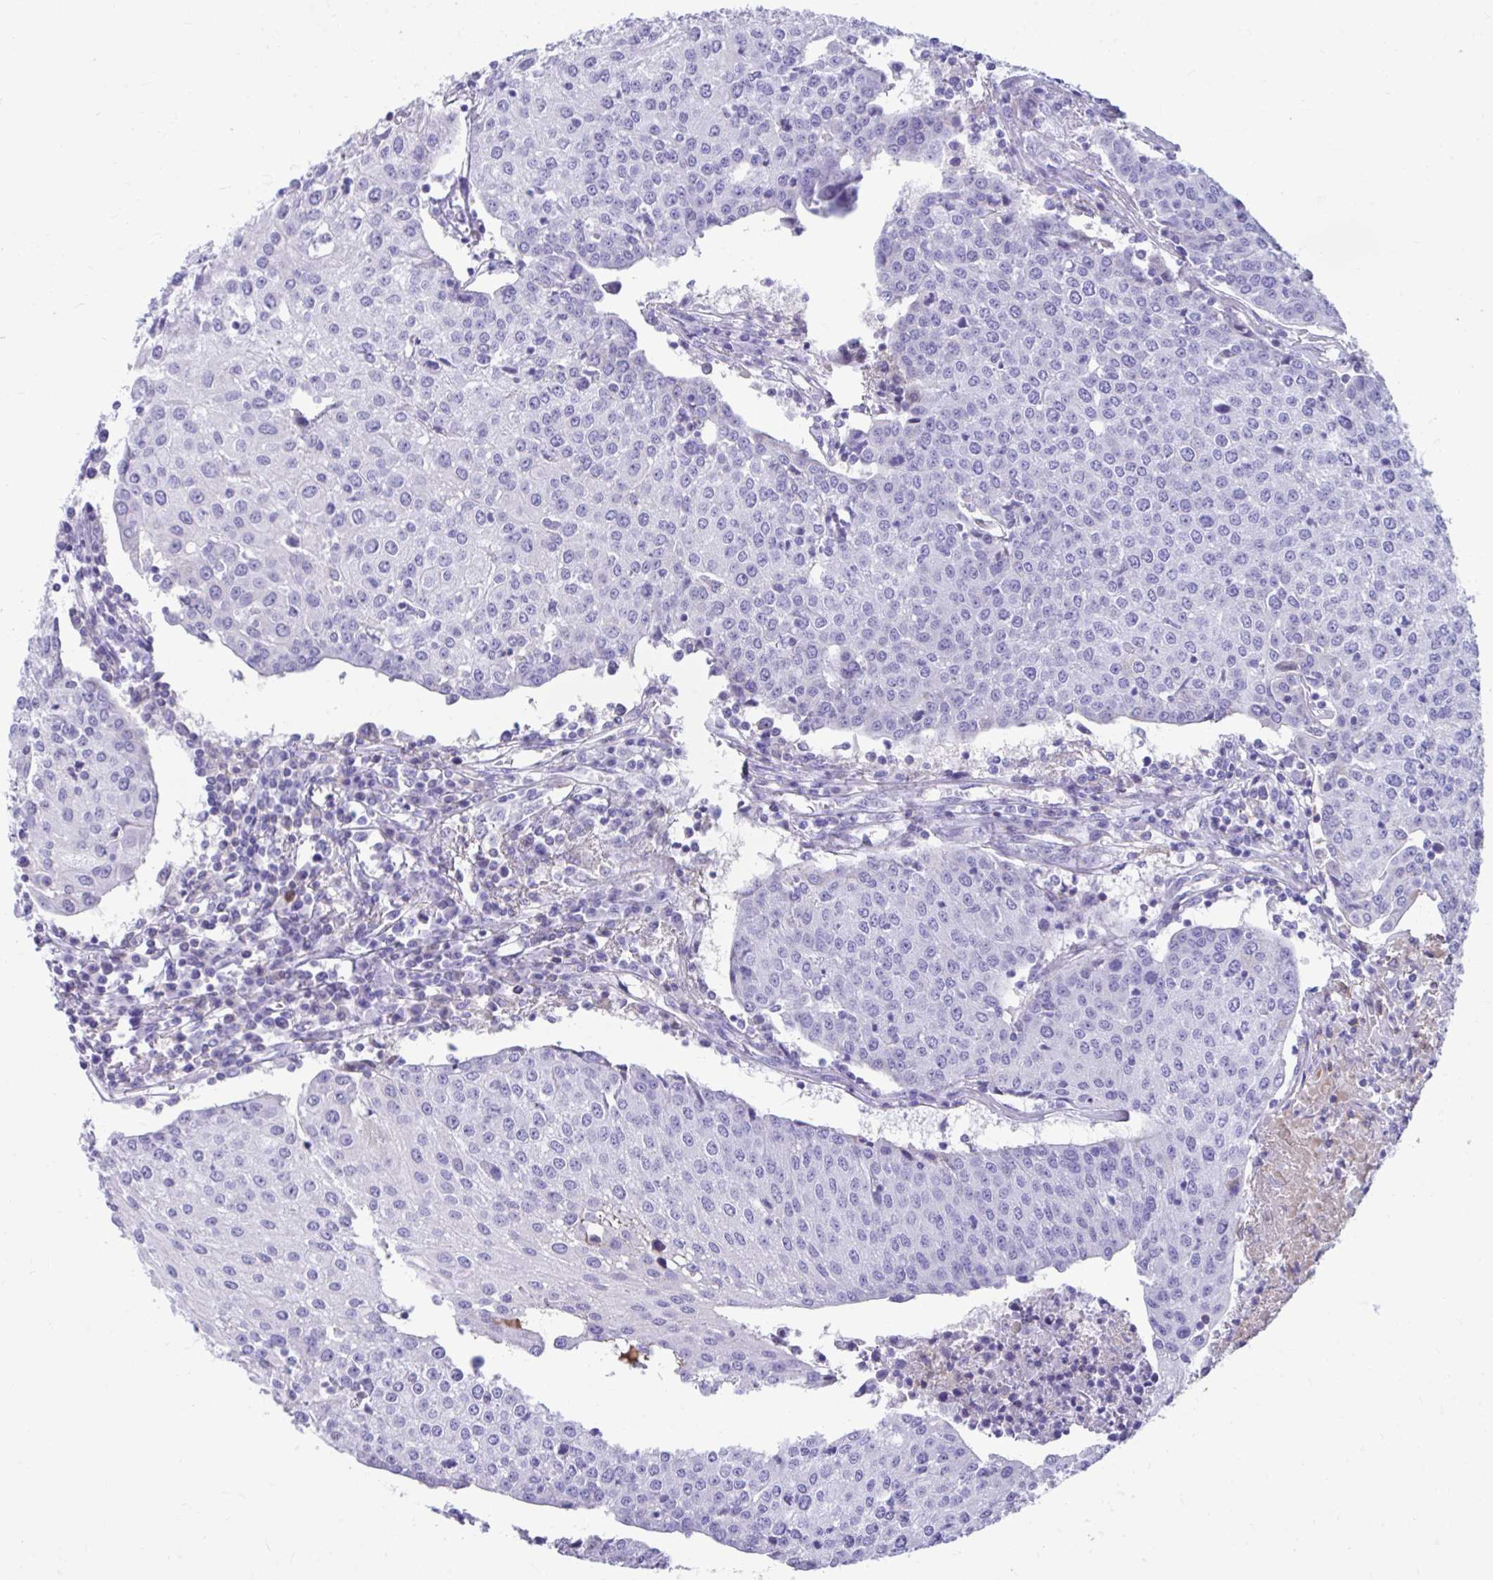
{"staining": {"intensity": "negative", "quantity": "none", "location": "none"}, "tissue": "urothelial cancer", "cell_type": "Tumor cells", "image_type": "cancer", "snomed": [{"axis": "morphology", "description": "Urothelial carcinoma, High grade"}, {"axis": "topography", "description": "Urinary bladder"}], "caption": "Tumor cells are negative for brown protein staining in urothelial carcinoma (high-grade).", "gene": "SMIM9", "patient": {"sex": "female", "age": 85}}